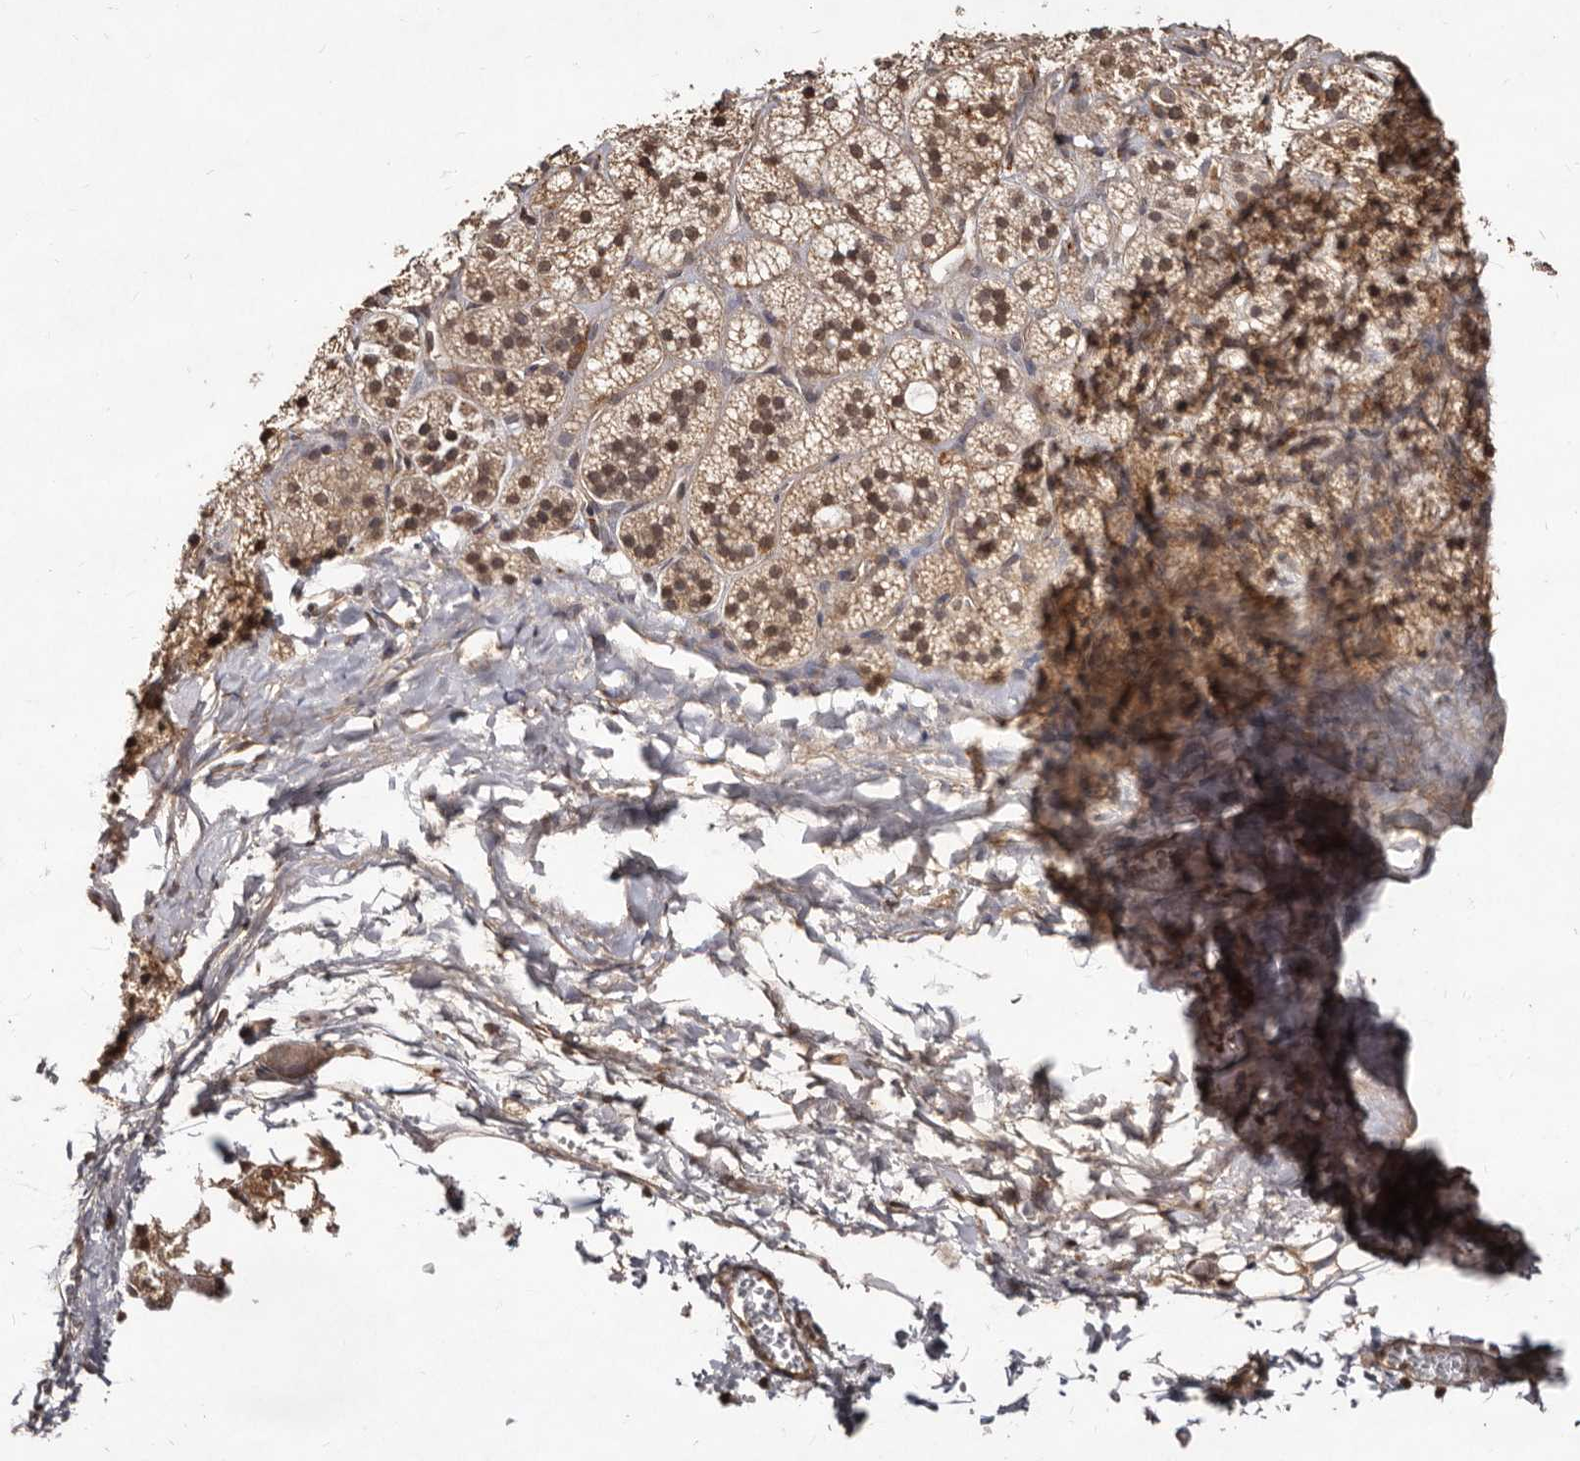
{"staining": {"intensity": "moderate", "quantity": "25%-75%", "location": "cytoplasmic/membranous,nuclear"}, "tissue": "adrenal gland", "cell_type": "Glandular cells", "image_type": "normal", "snomed": [{"axis": "morphology", "description": "Normal tissue, NOS"}, {"axis": "topography", "description": "Adrenal gland"}], "caption": "Glandular cells demonstrate medium levels of moderate cytoplasmic/membranous,nuclear expression in approximately 25%-75% of cells in benign adrenal gland. (DAB = brown stain, brightfield microscopy at high magnification).", "gene": "LCORL", "patient": {"sex": "female", "age": 44}}